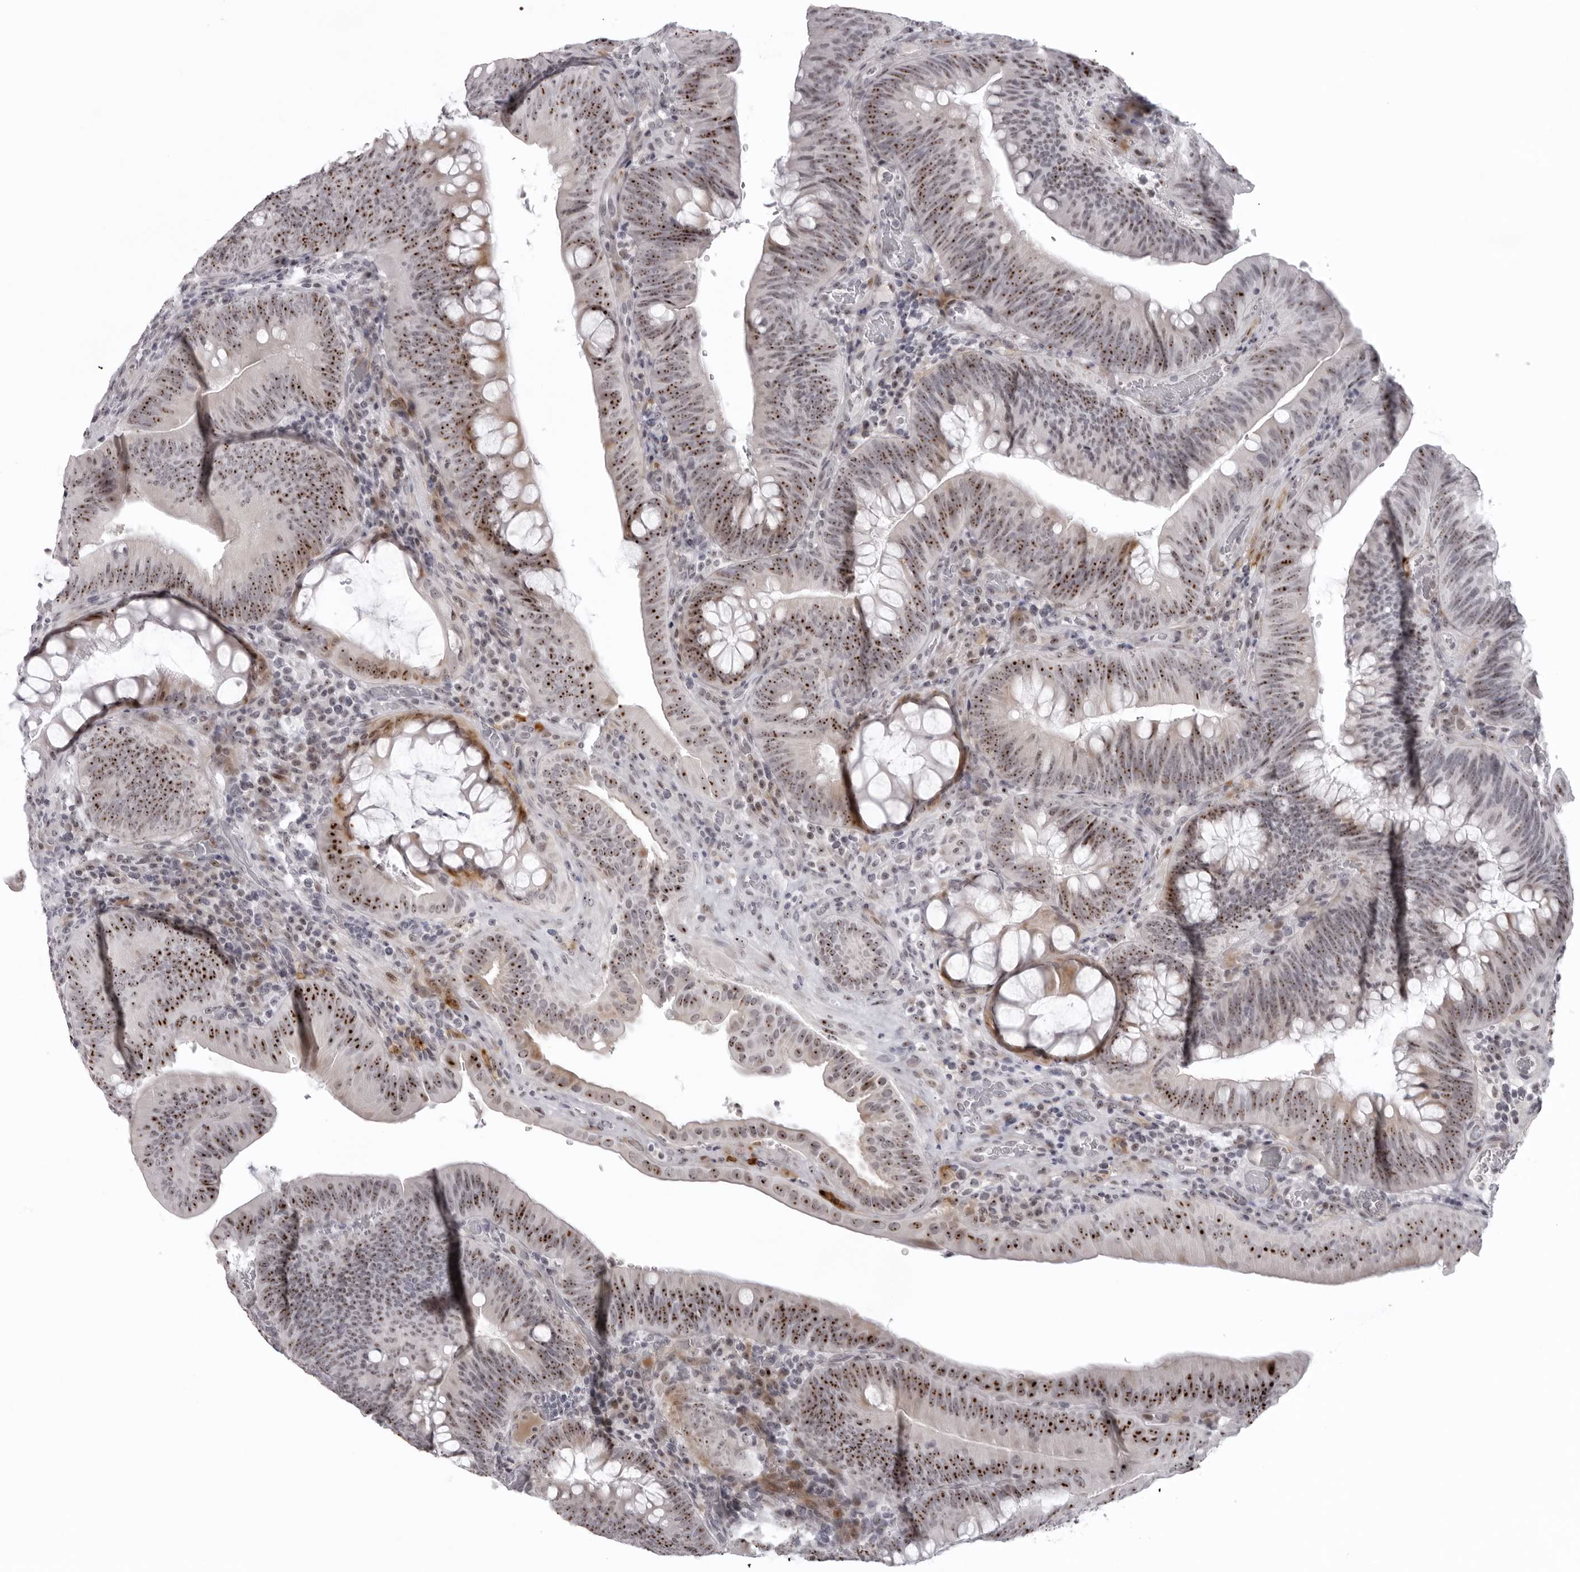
{"staining": {"intensity": "strong", "quantity": ">75%", "location": "nuclear"}, "tissue": "colorectal cancer", "cell_type": "Tumor cells", "image_type": "cancer", "snomed": [{"axis": "morphology", "description": "Normal tissue, NOS"}, {"axis": "topography", "description": "Colon"}], "caption": "Immunohistochemical staining of human colorectal cancer reveals high levels of strong nuclear protein expression in approximately >75% of tumor cells.", "gene": "HELZ", "patient": {"sex": "female", "age": 82}}